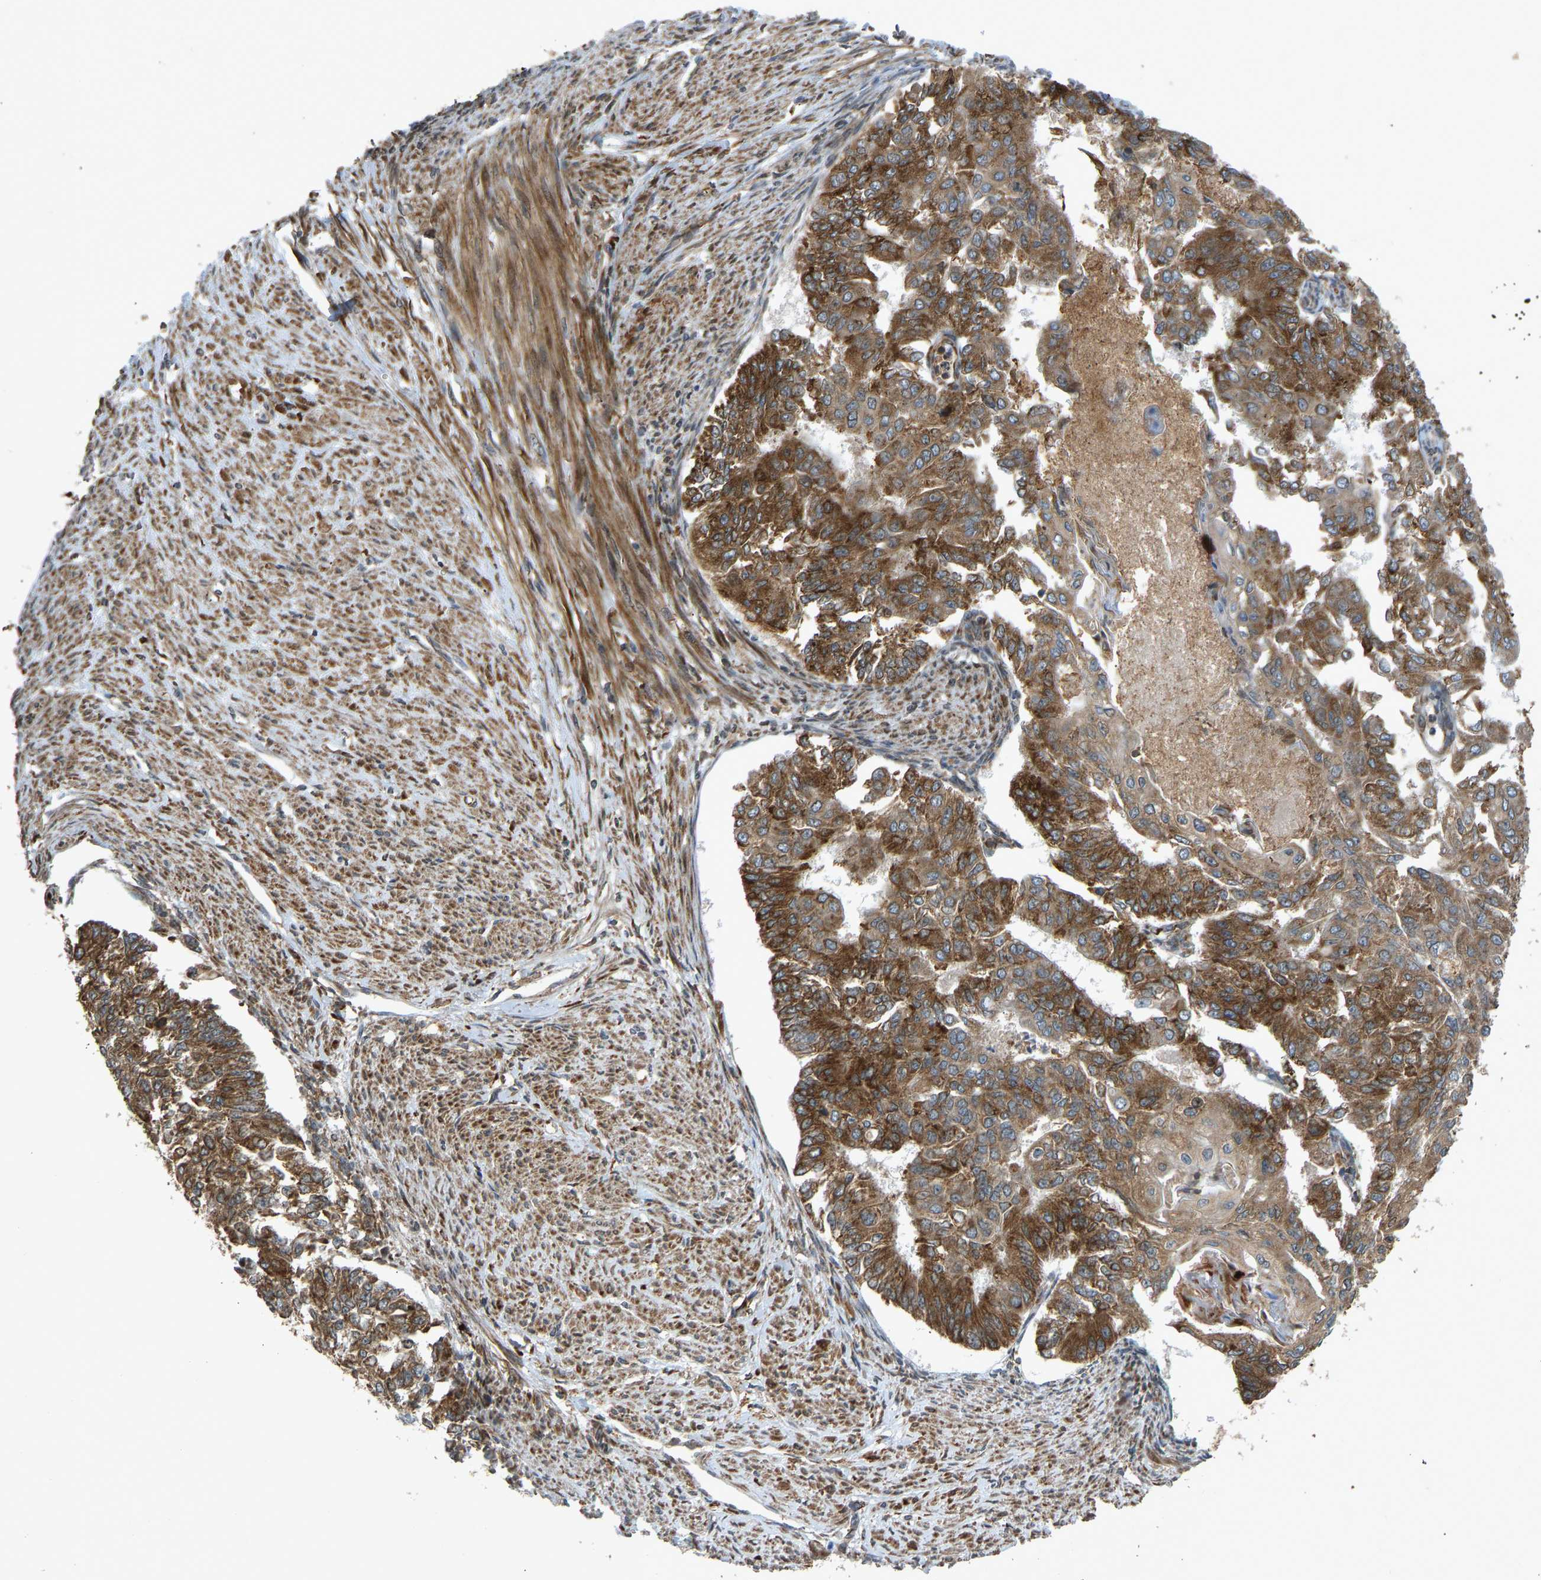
{"staining": {"intensity": "strong", "quantity": ">75%", "location": "cytoplasmic/membranous"}, "tissue": "endometrial cancer", "cell_type": "Tumor cells", "image_type": "cancer", "snomed": [{"axis": "morphology", "description": "Adenocarcinoma, NOS"}, {"axis": "topography", "description": "Endometrium"}], "caption": "Strong cytoplasmic/membranous protein staining is present in approximately >75% of tumor cells in endometrial cancer. The staining was performed using DAB (3,3'-diaminobenzidine) to visualize the protein expression in brown, while the nuclei were stained in blue with hematoxylin (Magnification: 20x).", "gene": "RPN2", "patient": {"sex": "female", "age": 32}}